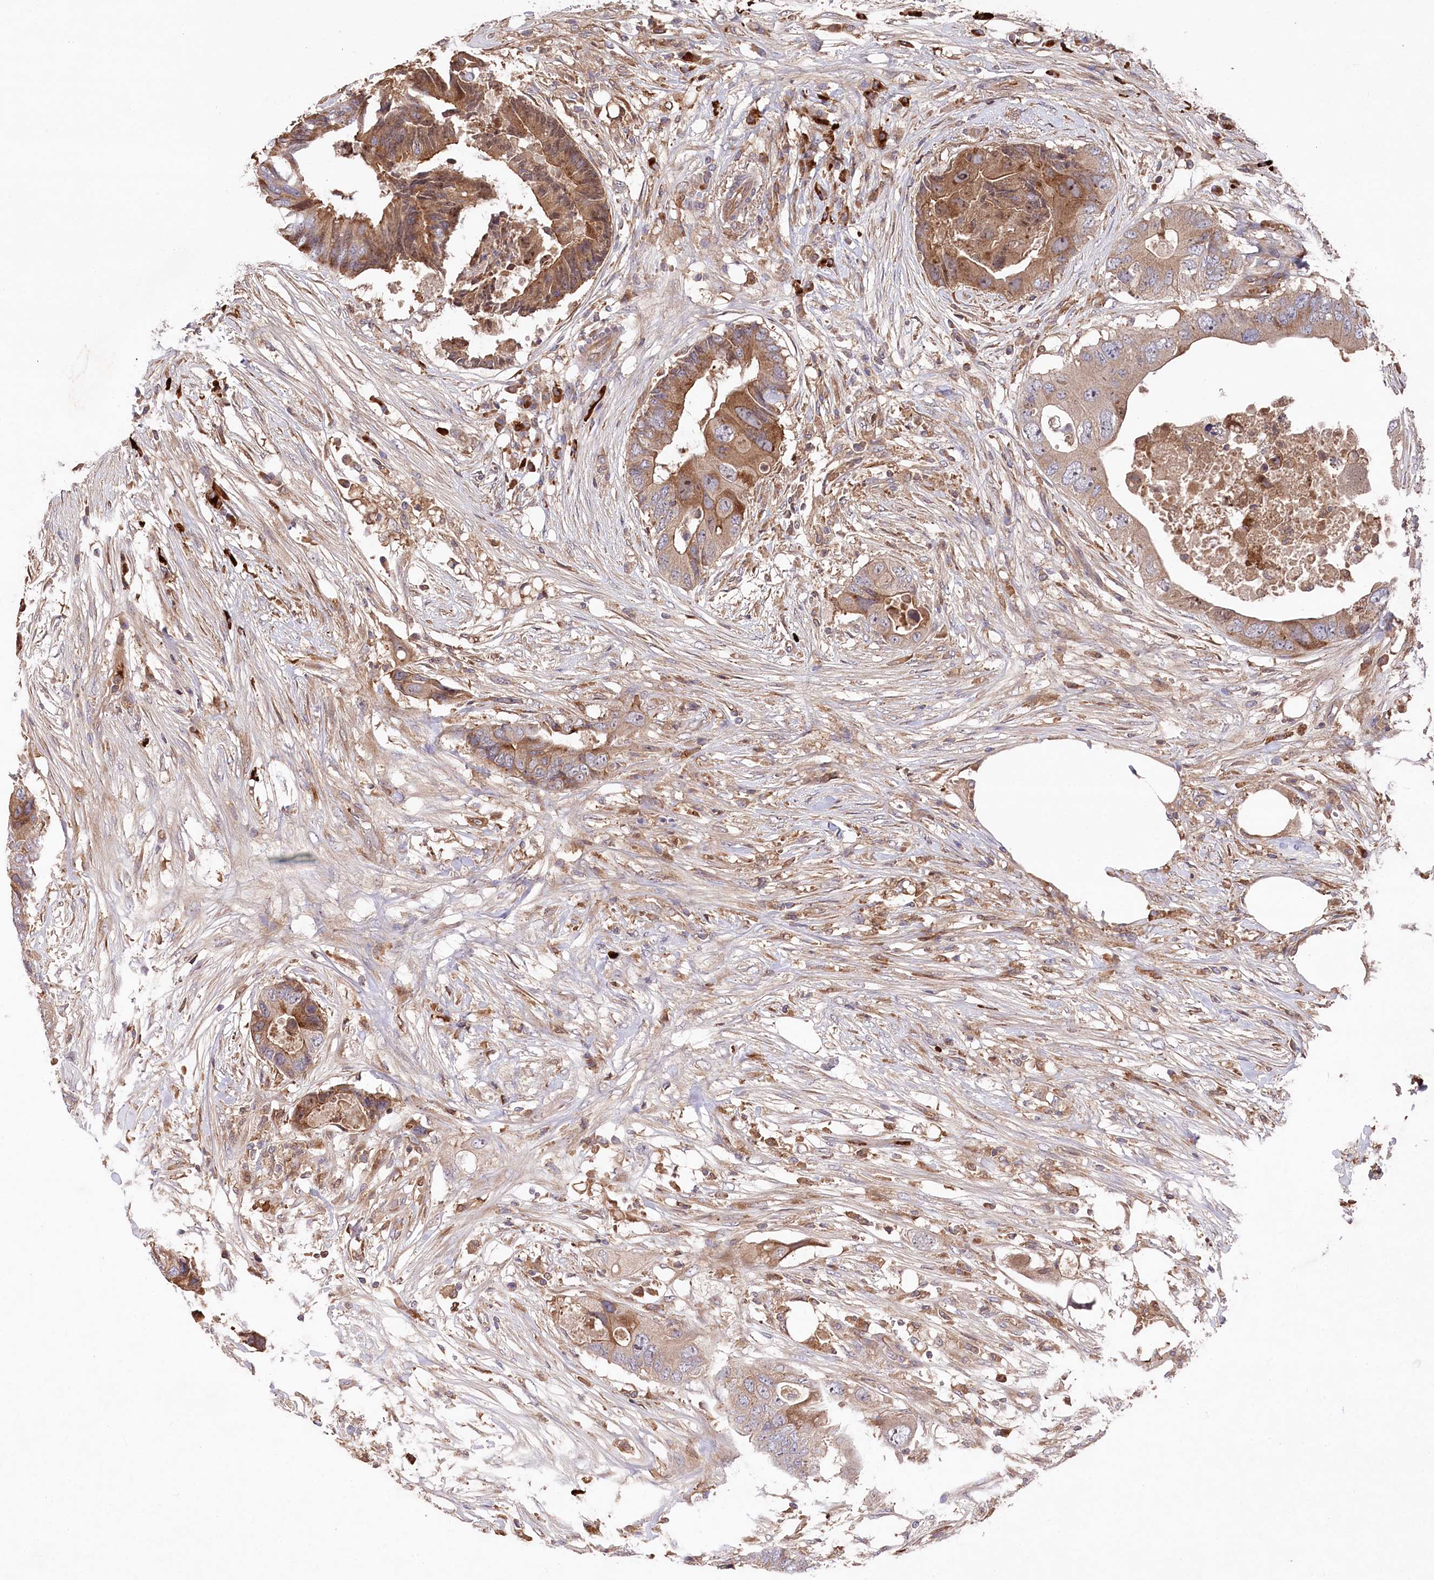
{"staining": {"intensity": "moderate", "quantity": "25%-75%", "location": "cytoplasmic/membranous"}, "tissue": "colorectal cancer", "cell_type": "Tumor cells", "image_type": "cancer", "snomed": [{"axis": "morphology", "description": "Adenocarcinoma, NOS"}, {"axis": "topography", "description": "Colon"}], "caption": "Adenocarcinoma (colorectal) was stained to show a protein in brown. There is medium levels of moderate cytoplasmic/membranous positivity in about 25%-75% of tumor cells. The staining was performed using DAB (3,3'-diaminobenzidine), with brown indicating positive protein expression. Nuclei are stained blue with hematoxylin.", "gene": "PPP1R21", "patient": {"sex": "male", "age": 71}}